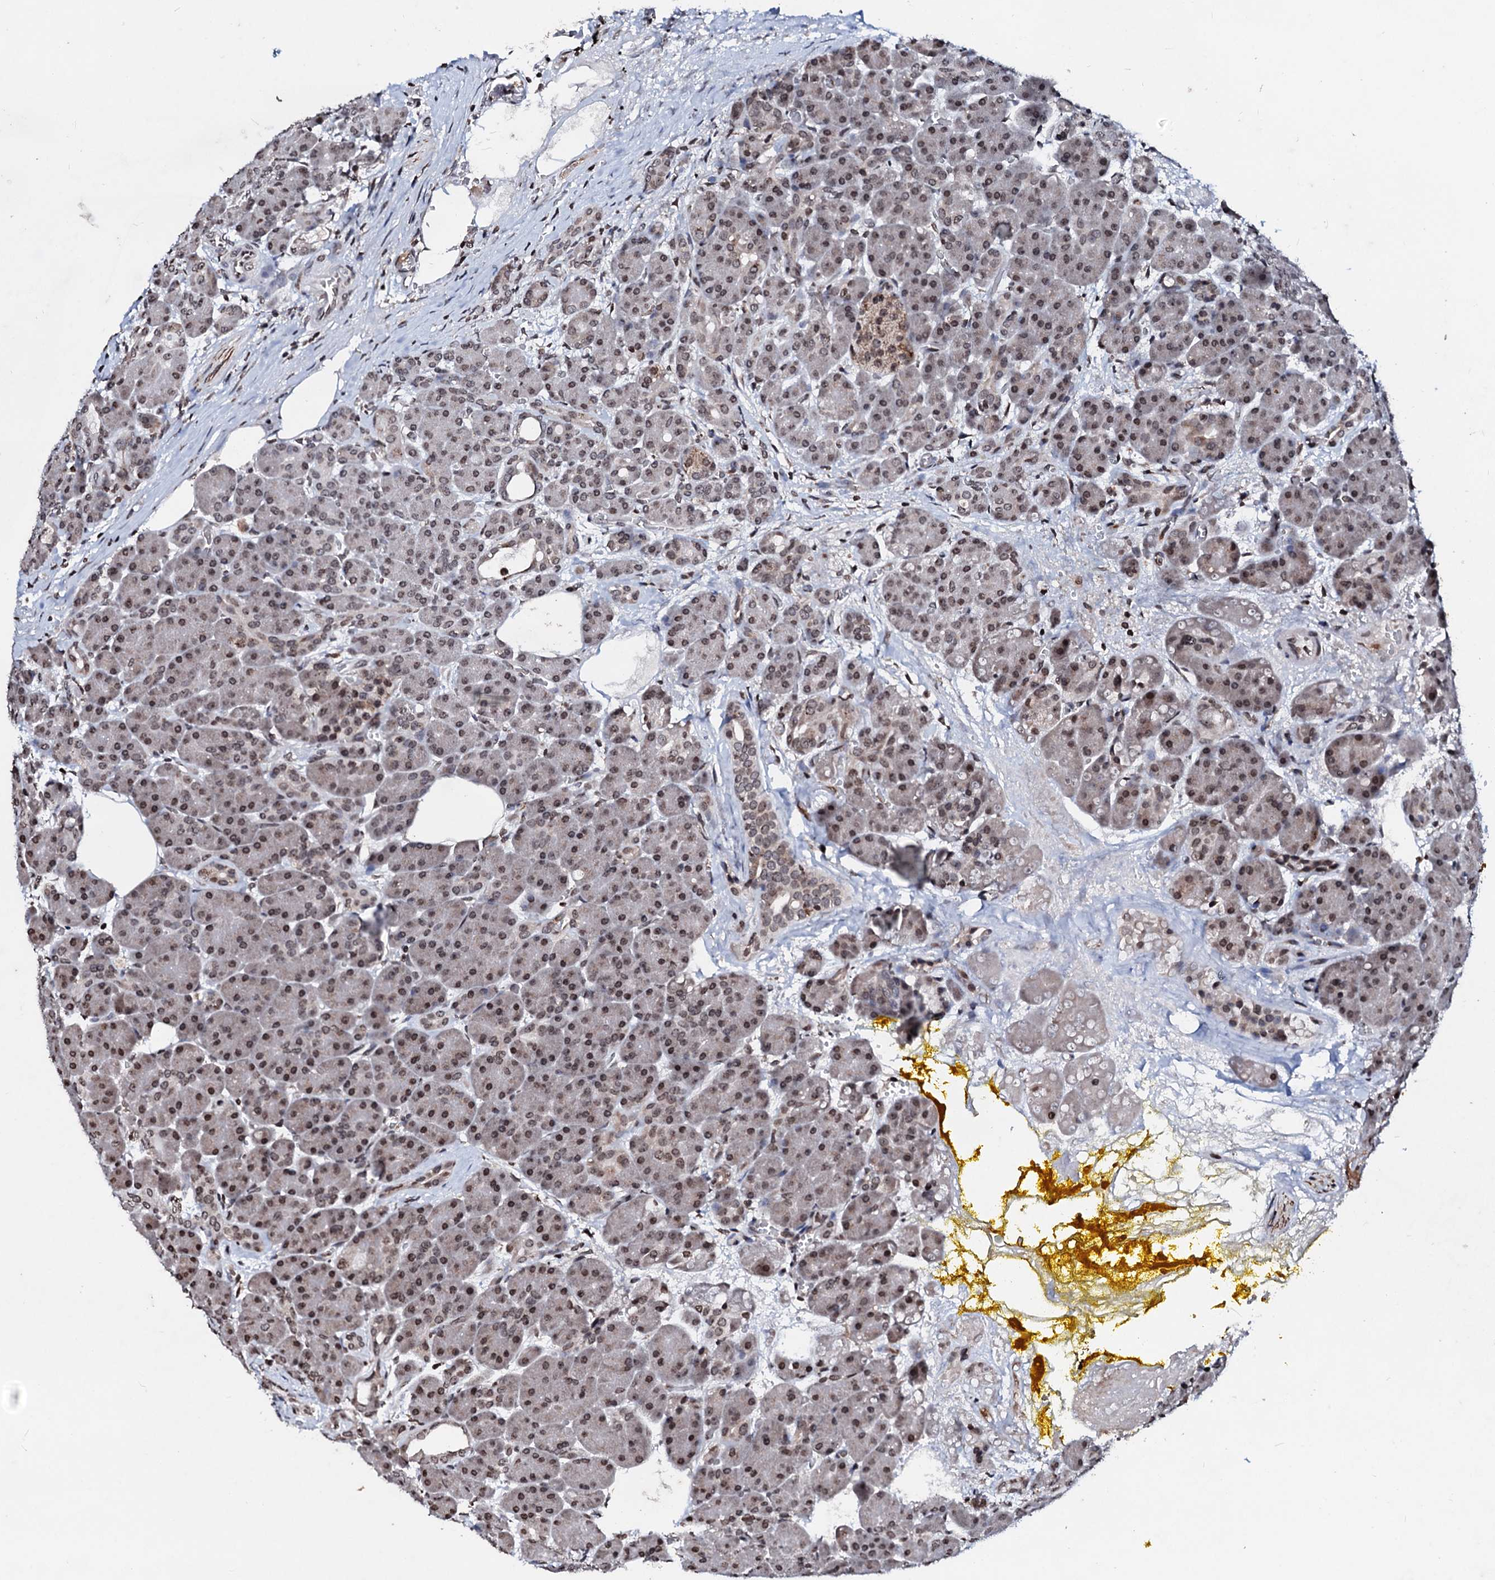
{"staining": {"intensity": "moderate", "quantity": ">75%", "location": "nuclear"}, "tissue": "pancreas", "cell_type": "Exocrine glandular cells", "image_type": "normal", "snomed": [{"axis": "morphology", "description": "Normal tissue, NOS"}, {"axis": "topography", "description": "Pancreas"}], "caption": "Exocrine glandular cells display medium levels of moderate nuclear expression in approximately >75% of cells in benign pancreas. The protein is stained brown, and the nuclei are stained in blue (DAB IHC with brightfield microscopy, high magnification).", "gene": "LSM11", "patient": {"sex": "male", "age": 63}}